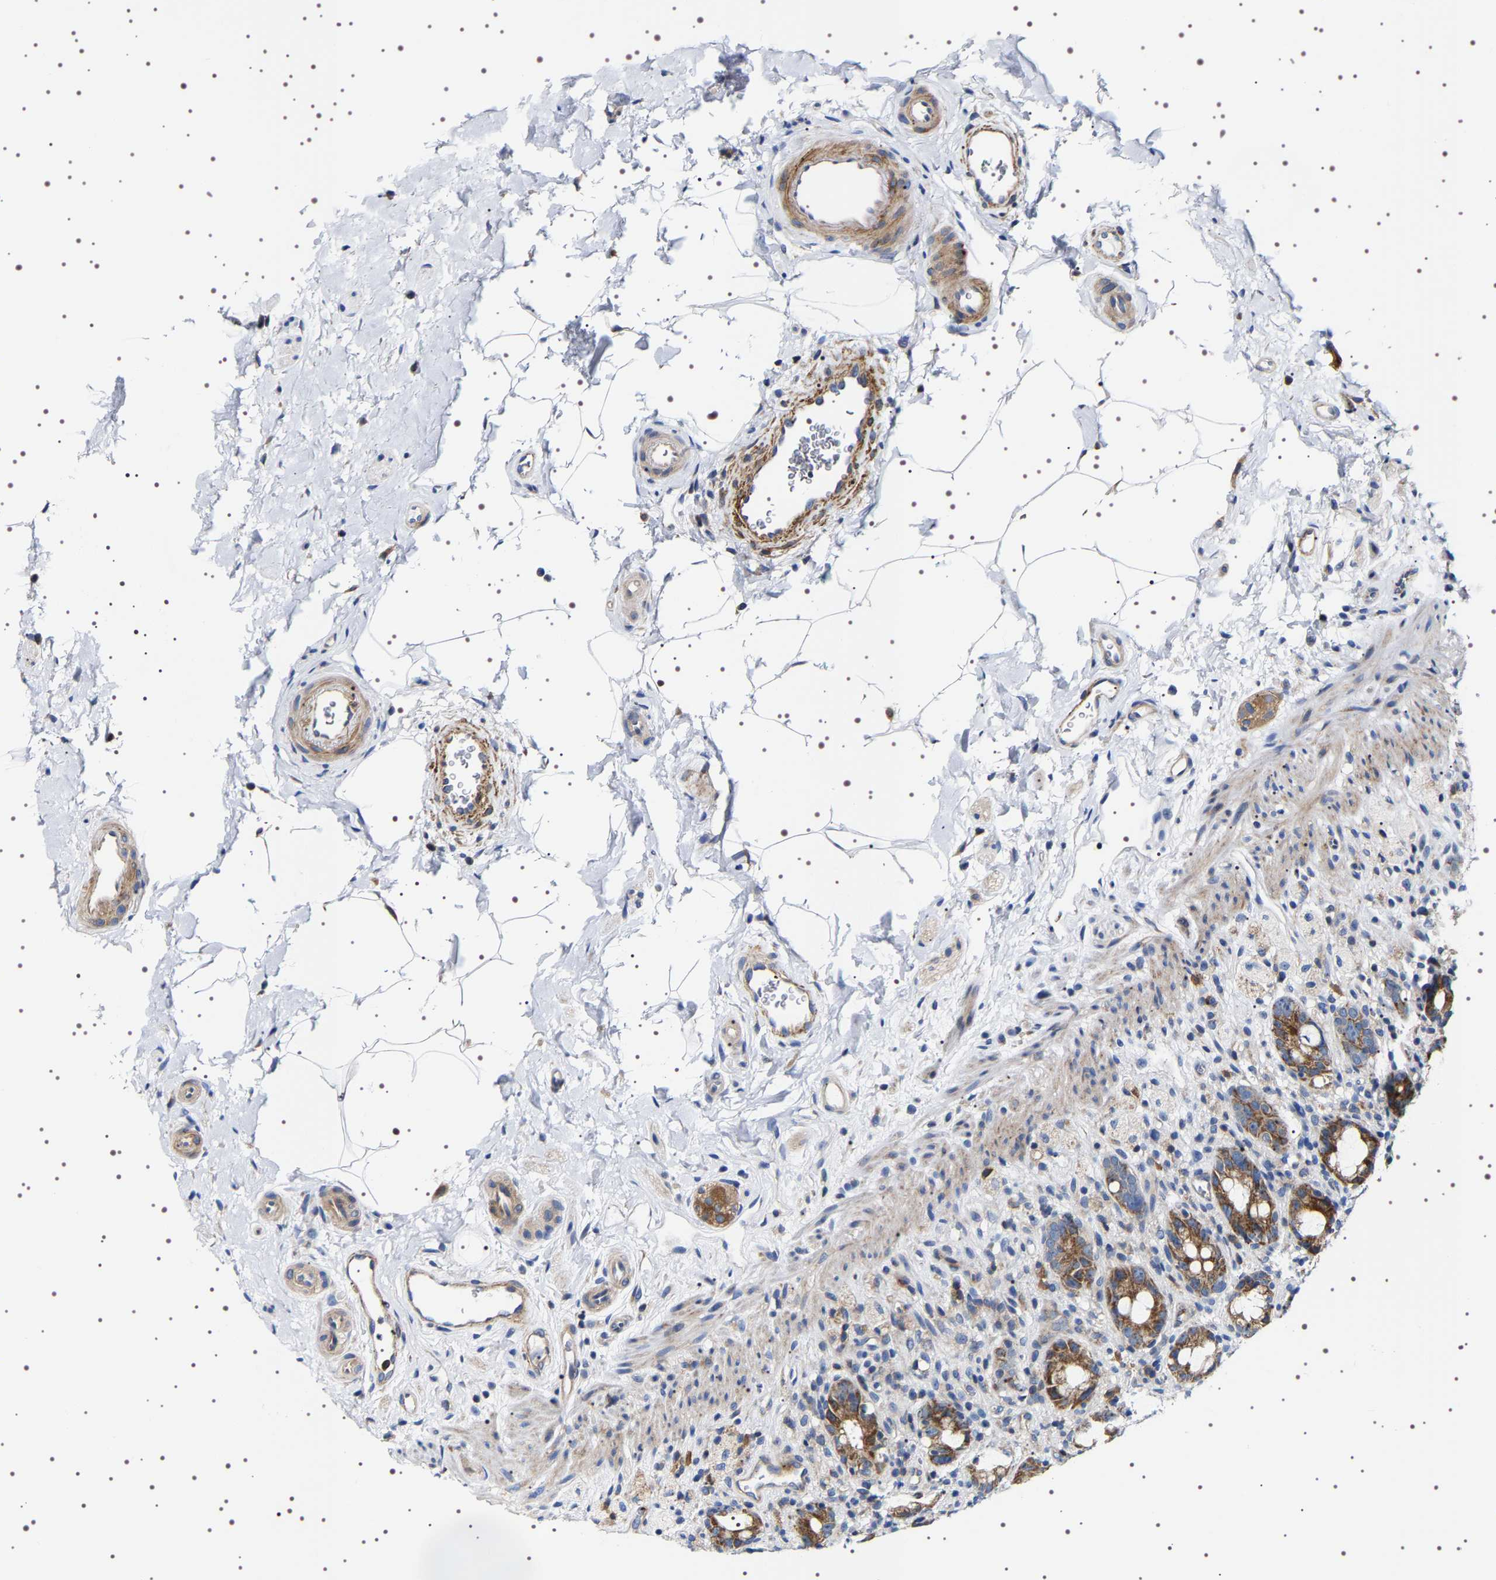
{"staining": {"intensity": "strong", "quantity": ">75%", "location": "cytoplasmic/membranous"}, "tissue": "rectum", "cell_type": "Glandular cells", "image_type": "normal", "snomed": [{"axis": "morphology", "description": "Normal tissue, NOS"}, {"axis": "topography", "description": "Rectum"}], "caption": "IHC of benign human rectum shows high levels of strong cytoplasmic/membranous expression in about >75% of glandular cells. Nuclei are stained in blue.", "gene": "SQLE", "patient": {"sex": "male", "age": 44}}